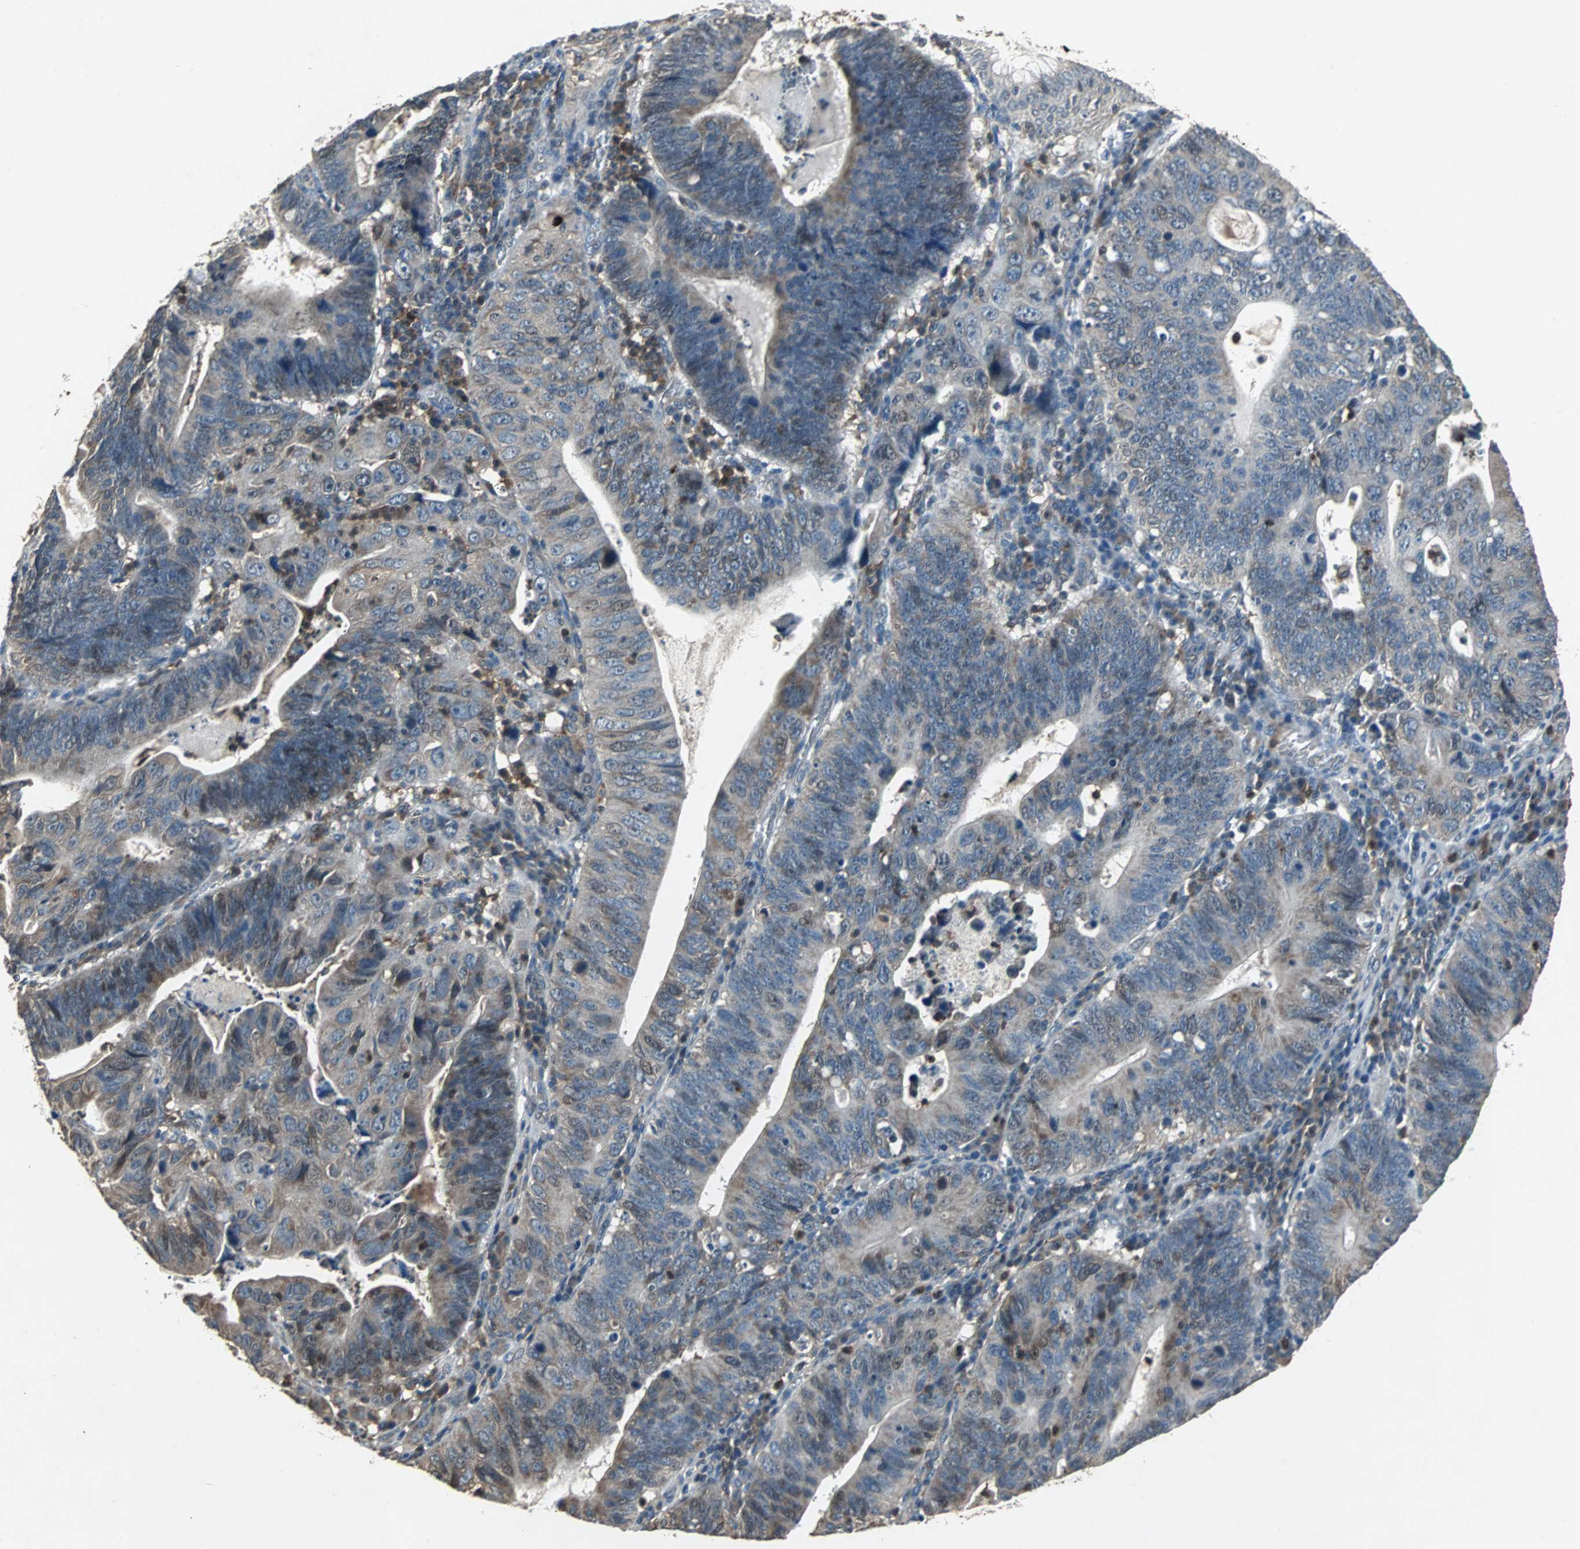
{"staining": {"intensity": "weak", "quantity": "25%-75%", "location": "cytoplasmic/membranous"}, "tissue": "stomach cancer", "cell_type": "Tumor cells", "image_type": "cancer", "snomed": [{"axis": "morphology", "description": "Adenocarcinoma, NOS"}, {"axis": "topography", "description": "Stomach"}], "caption": "Stomach cancer stained for a protein (brown) reveals weak cytoplasmic/membranous positive expression in about 25%-75% of tumor cells.", "gene": "SOS1", "patient": {"sex": "male", "age": 59}}